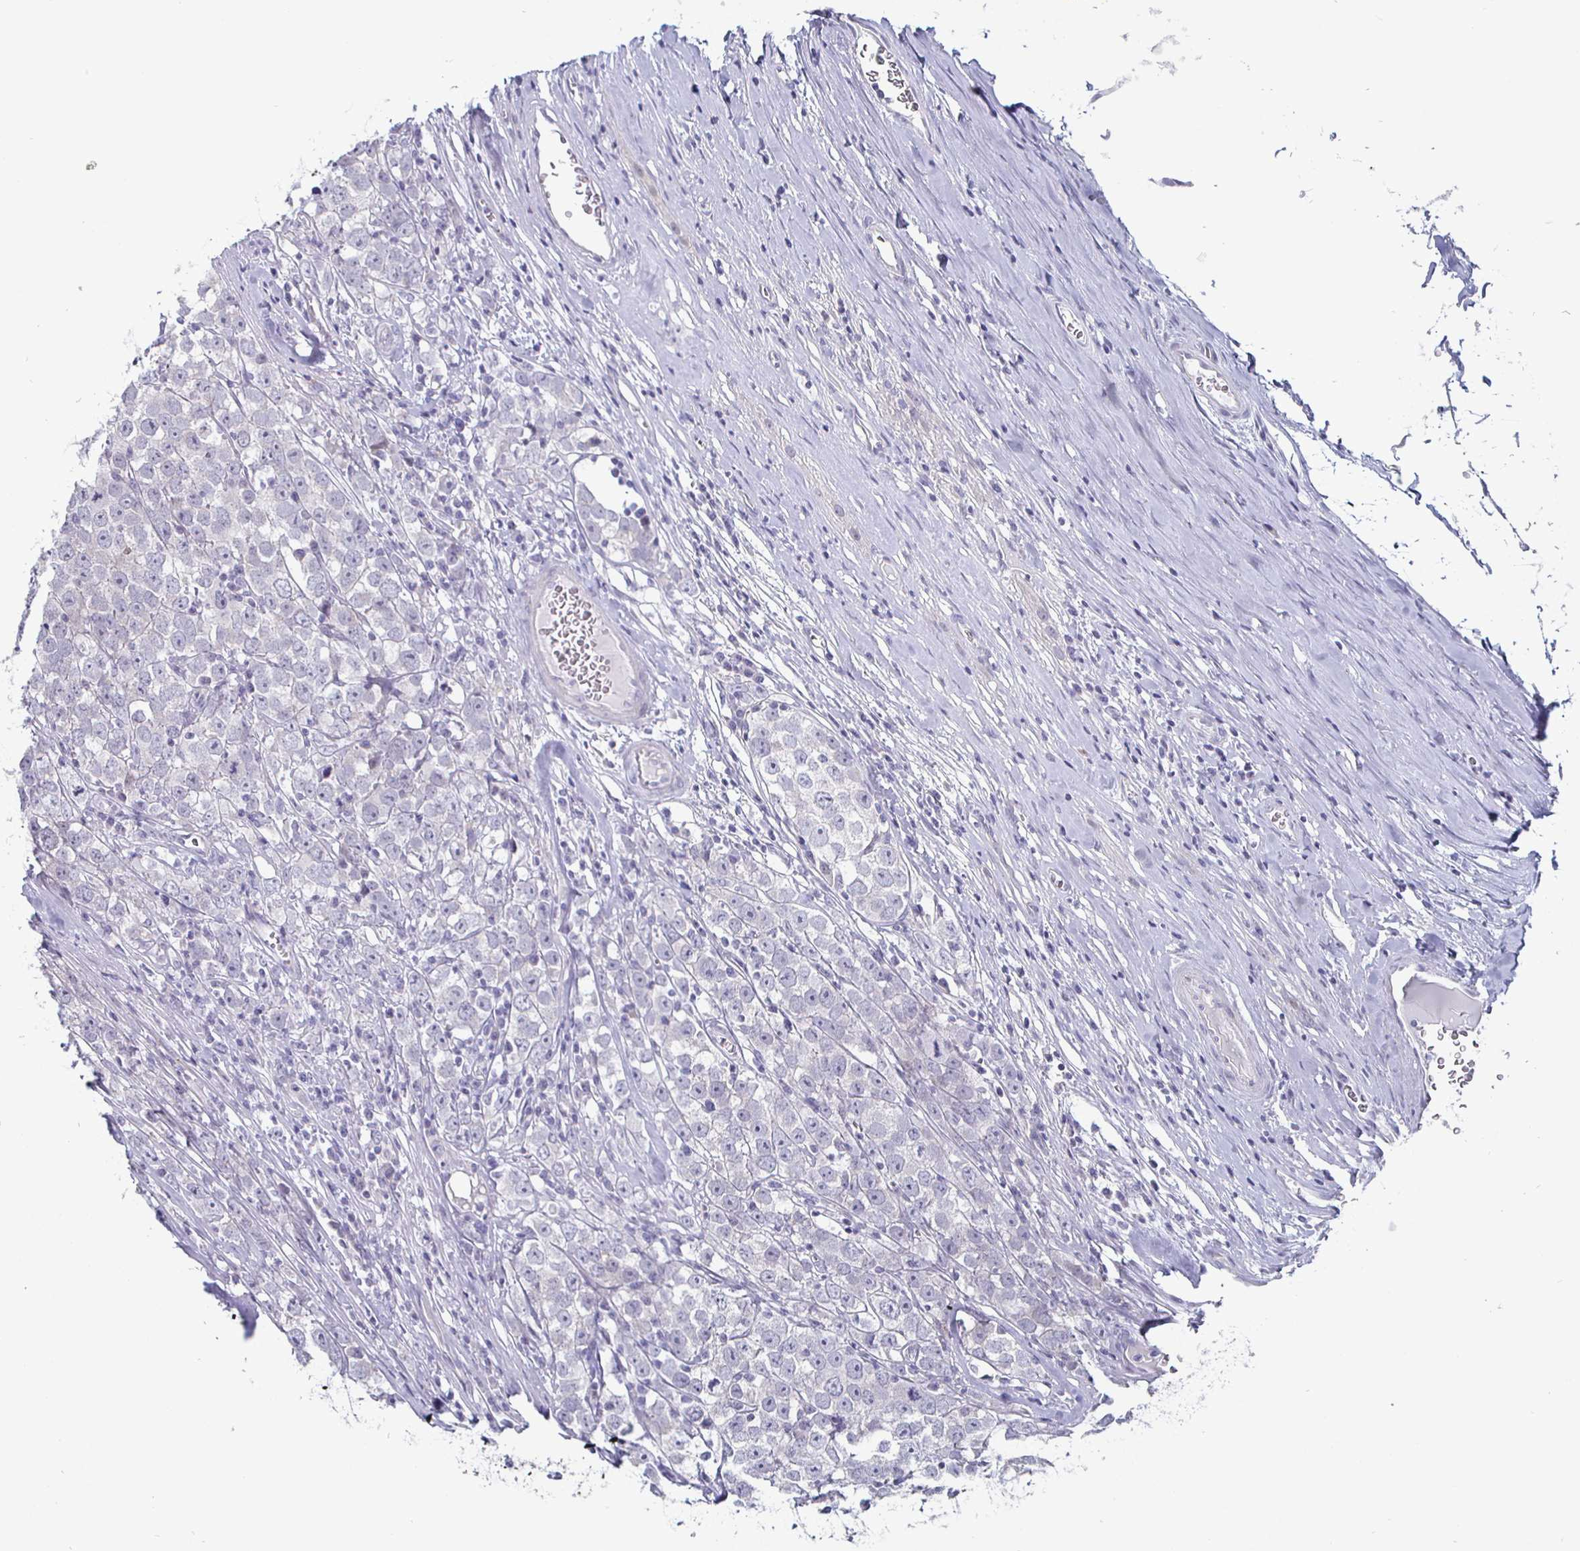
{"staining": {"intensity": "negative", "quantity": "none", "location": "none"}, "tissue": "testis cancer", "cell_type": "Tumor cells", "image_type": "cancer", "snomed": [{"axis": "morphology", "description": "Seminoma, NOS"}, {"axis": "morphology", "description": "Carcinoma, Embryonal, NOS"}, {"axis": "topography", "description": "Testis"}], "caption": "A photomicrograph of testis cancer (embryonal carcinoma) stained for a protein displays no brown staining in tumor cells. (DAB IHC visualized using brightfield microscopy, high magnification).", "gene": "DMRTB1", "patient": {"sex": "male", "age": 52}}